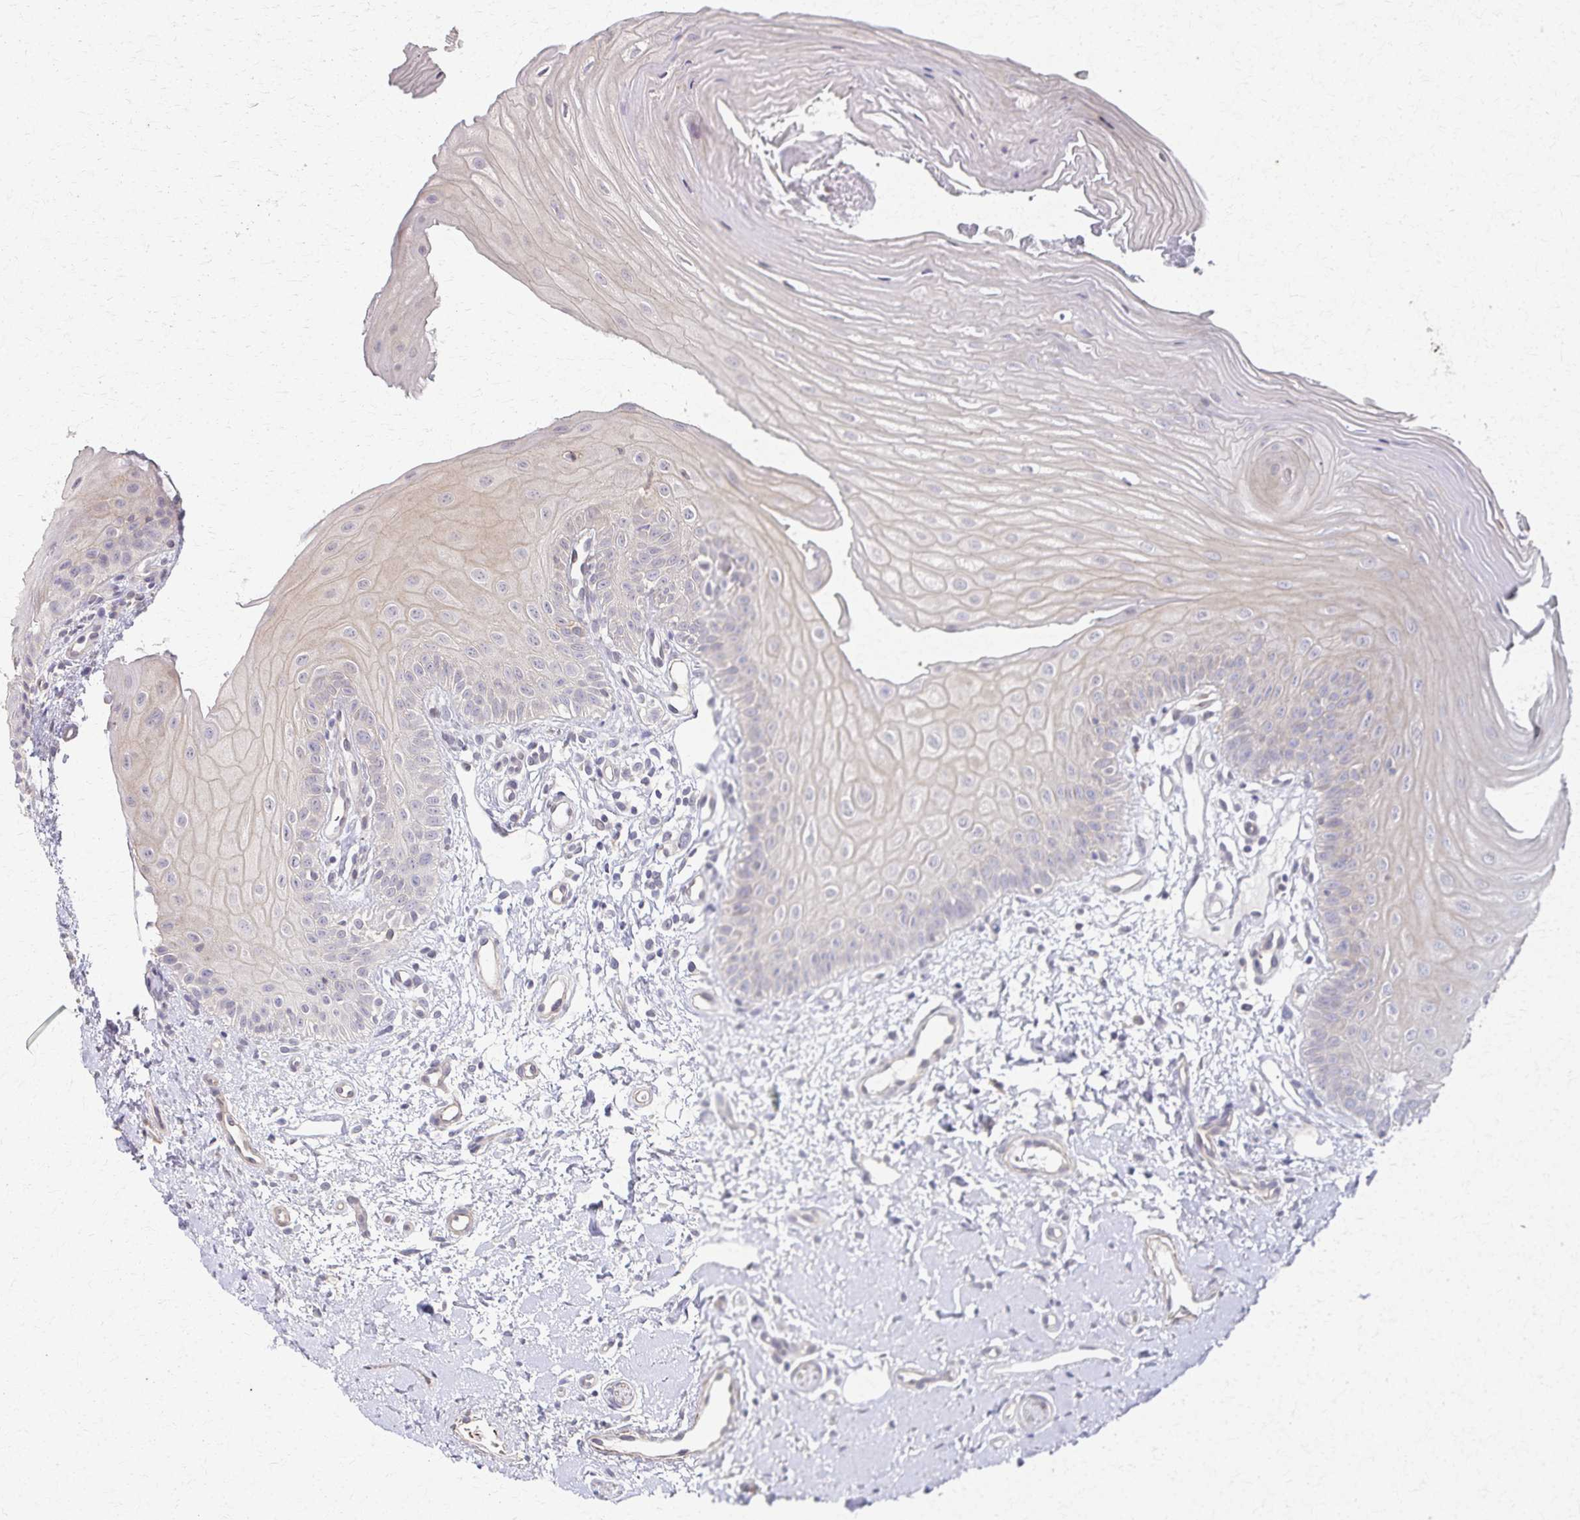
{"staining": {"intensity": "negative", "quantity": "none", "location": "none"}, "tissue": "oral mucosa", "cell_type": "Squamous epithelial cells", "image_type": "normal", "snomed": [{"axis": "morphology", "description": "Normal tissue, NOS"}, {"axis": "topography", "description": "Oral tissue"}], "caption": "Immunohistochemistry image of unremarkable human oral mucosa stained for a protein (brown), which exhibits no staining in squamous epithelial cells. (Brightfield microscopy of DAB (3,3'-diaminobenzidine) immunohistochemistry at high magnification).", "gene": "EOLA1", "patient": {"sex": "female", "age": 73}}